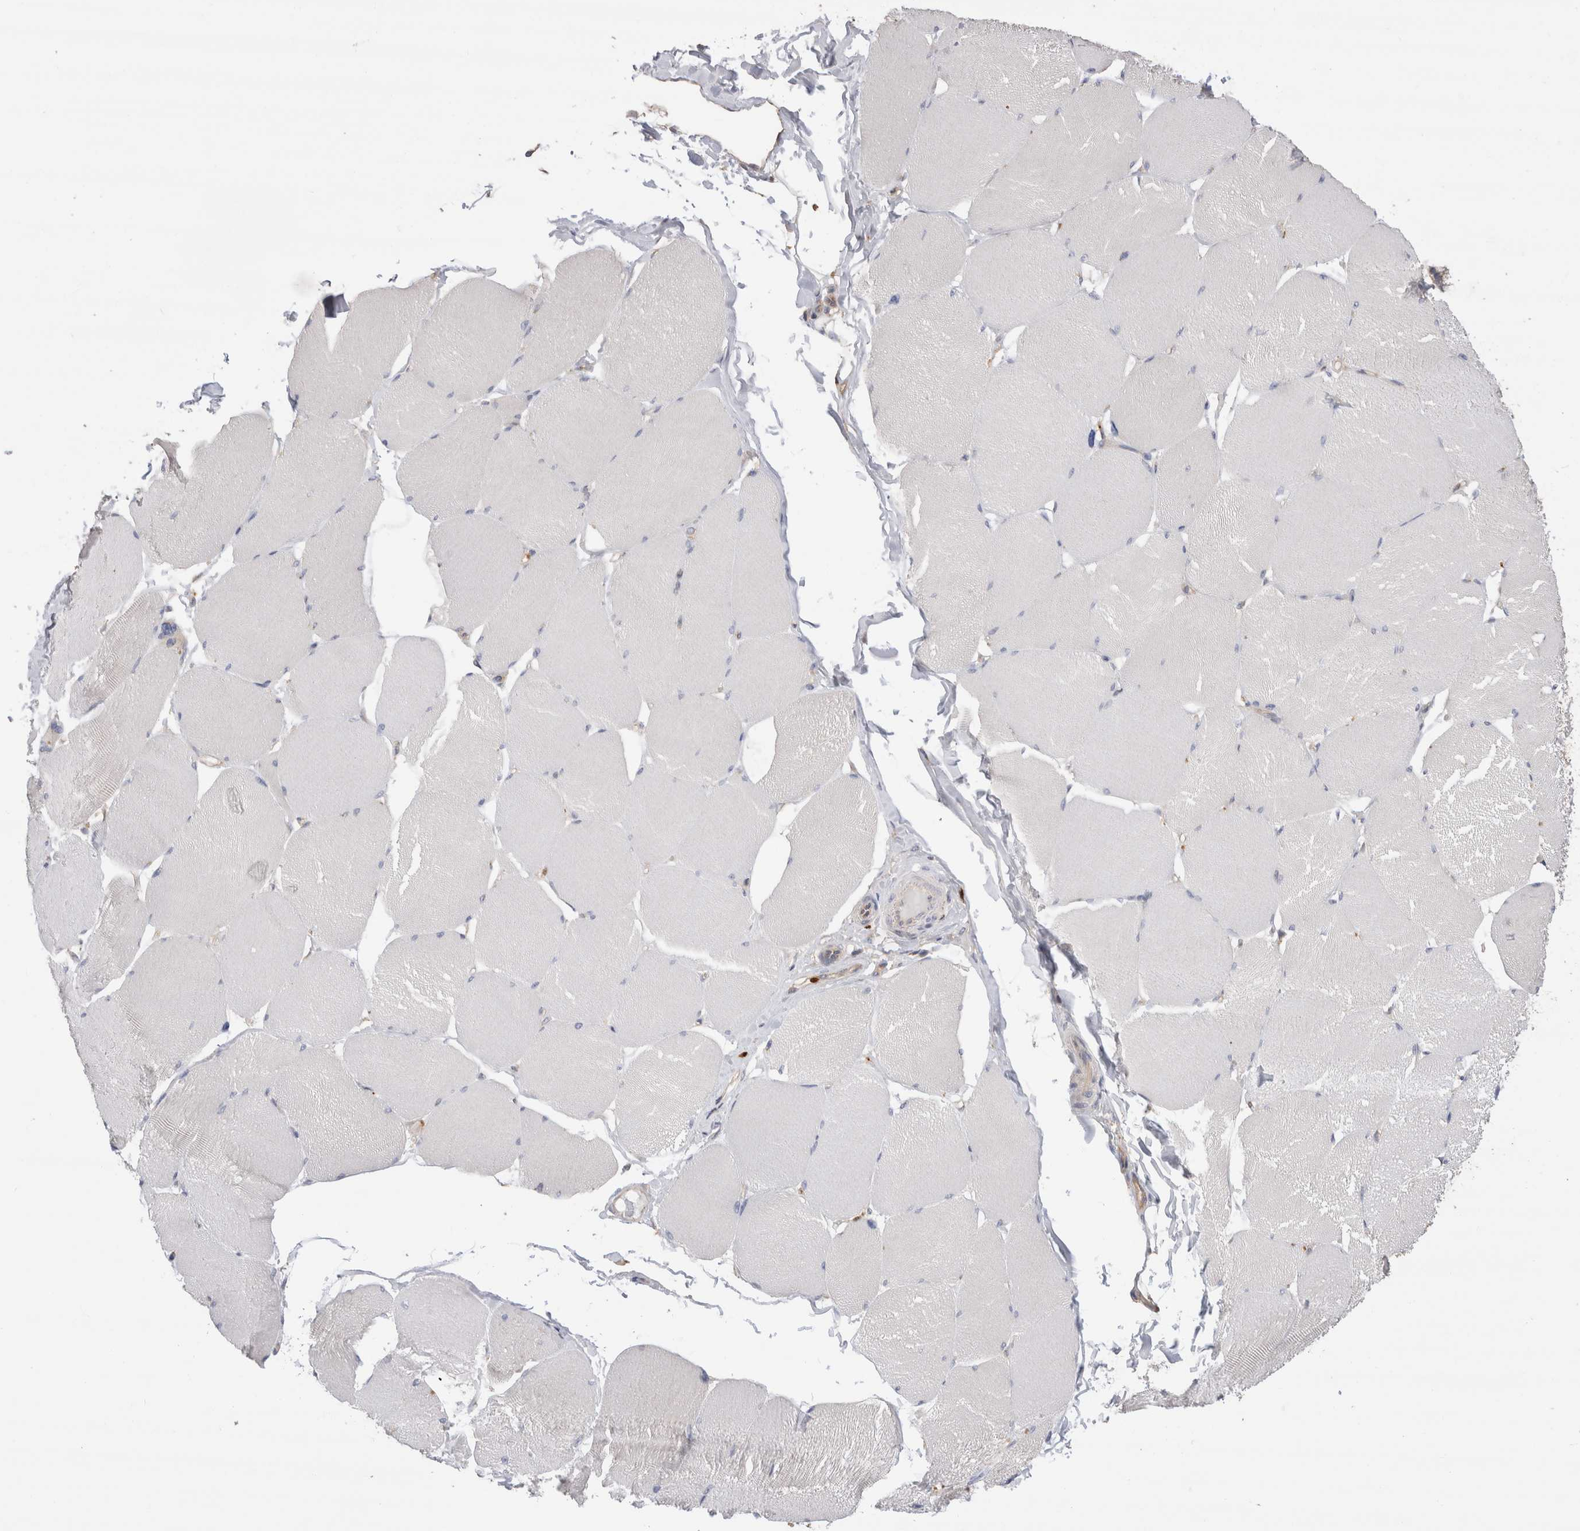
{"staining": {"intensity": "negative", "quantity": "none", "location": "none"}, "tissue": "skeletal muscle", "cell_type": "Myocytes", "image_type": "normal", "snomed": [{"axis": "morphology", "description": "Normal tissue, NOS"}, {"axis": "topography", "description": "Skin"}, {"axis": "topography", "description": "Skeletal muscle"}], "caption": "High power microscopy image of an immunohistochemistry image of unremarkable skeletal muscle, revealing no significant staining in myocytes. (Stains: DAB IHC with hematoxylin counter stain, Microscopy: brightfield microscopy at high magnification).", "gene": "NXT2", "patient": {"sex": "male", "age": 83}}